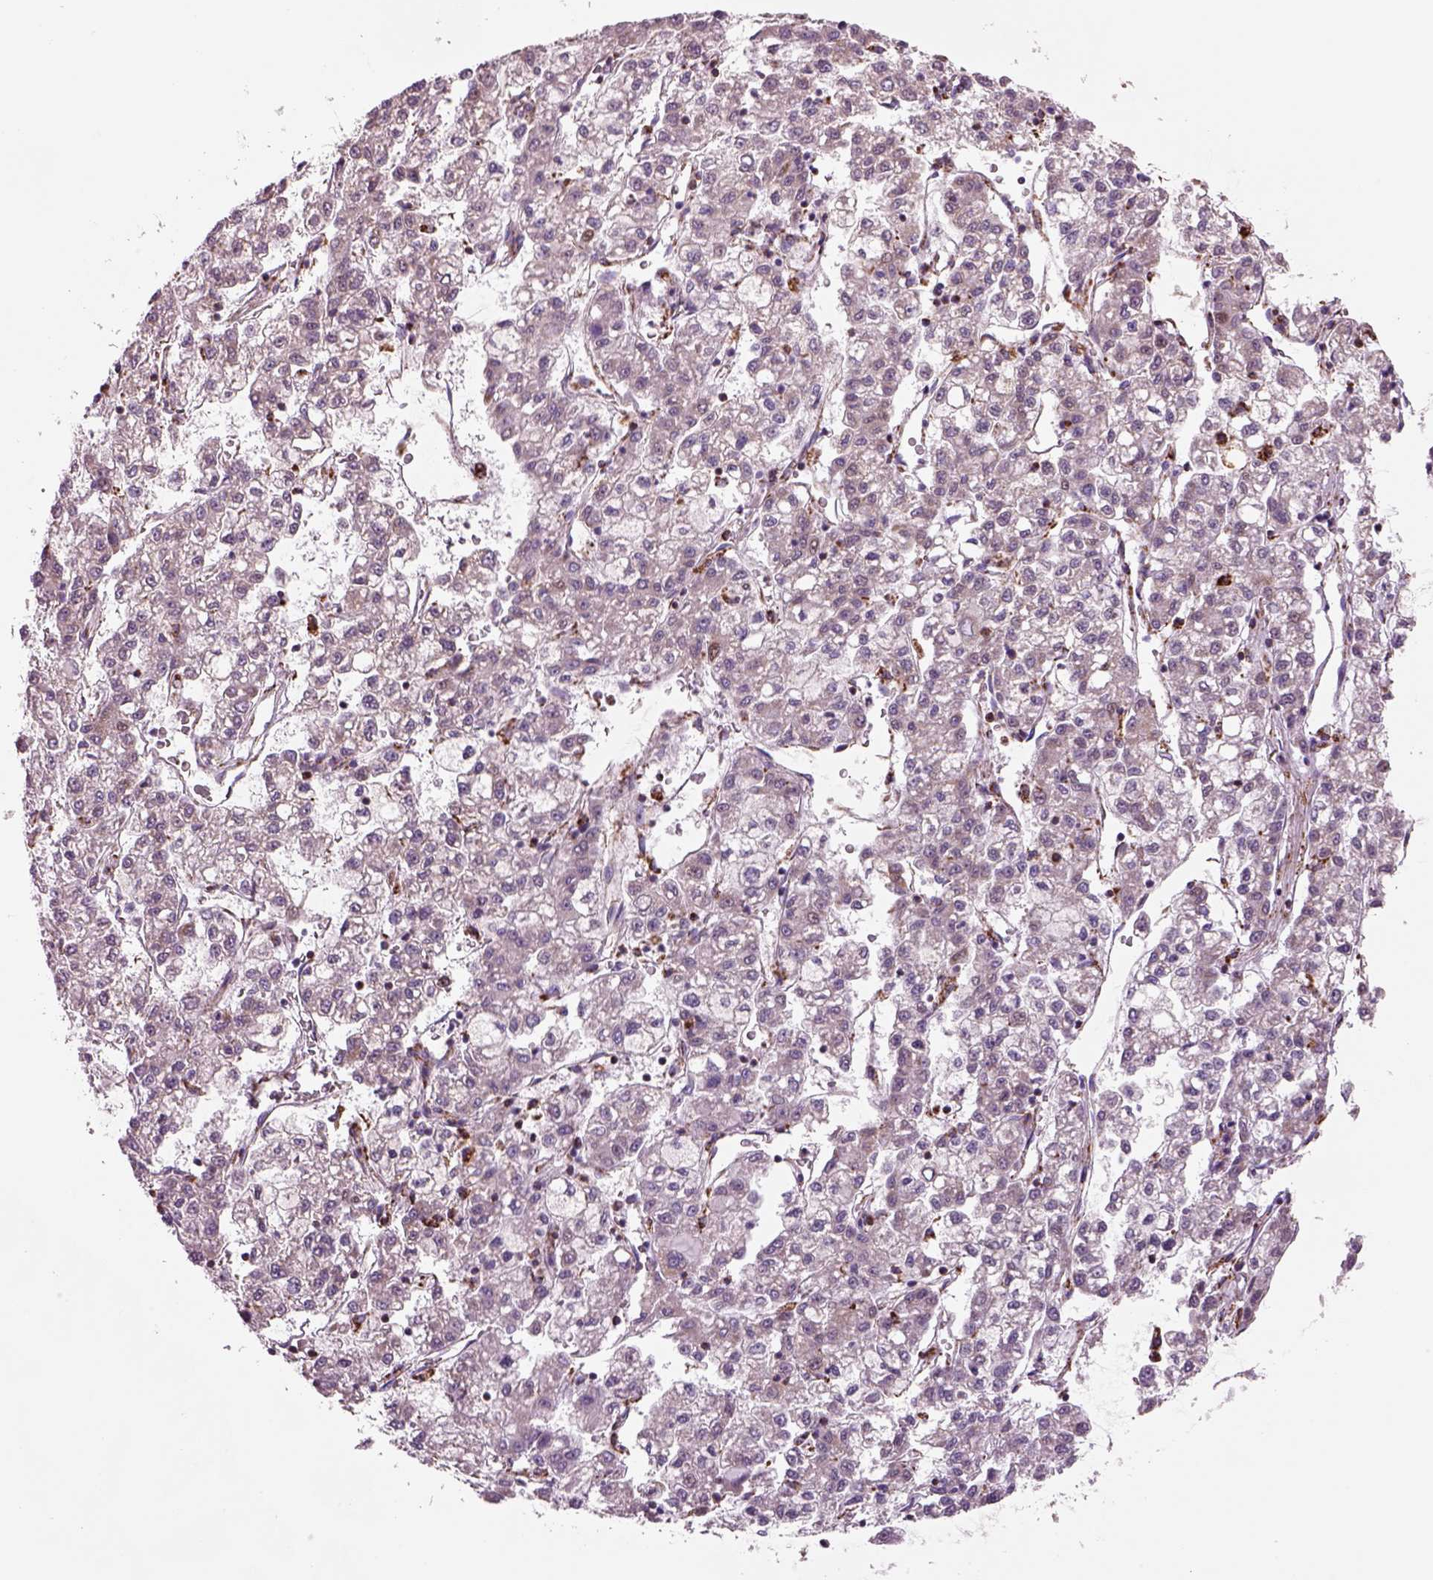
{"staining": {"intensity": "negative", "quantity": "none", "location": "none"}, "tissue": "liver cancer", "cell_type": "Tumor cells", "image_type": "cancer", "snomed": [{"axis": "morphology", "description": "Carcinoma, Hepatocellular, NOS"}, {"axis": "topography", "description": "Liver"}], "caption": "This is a image of immunohistochemistry staining of hepatocellular carcinoma (liver), which shows no staining in tumor cells.", "gene": "SLC25A24", "patient": {"sex": "male", "age": 40}}